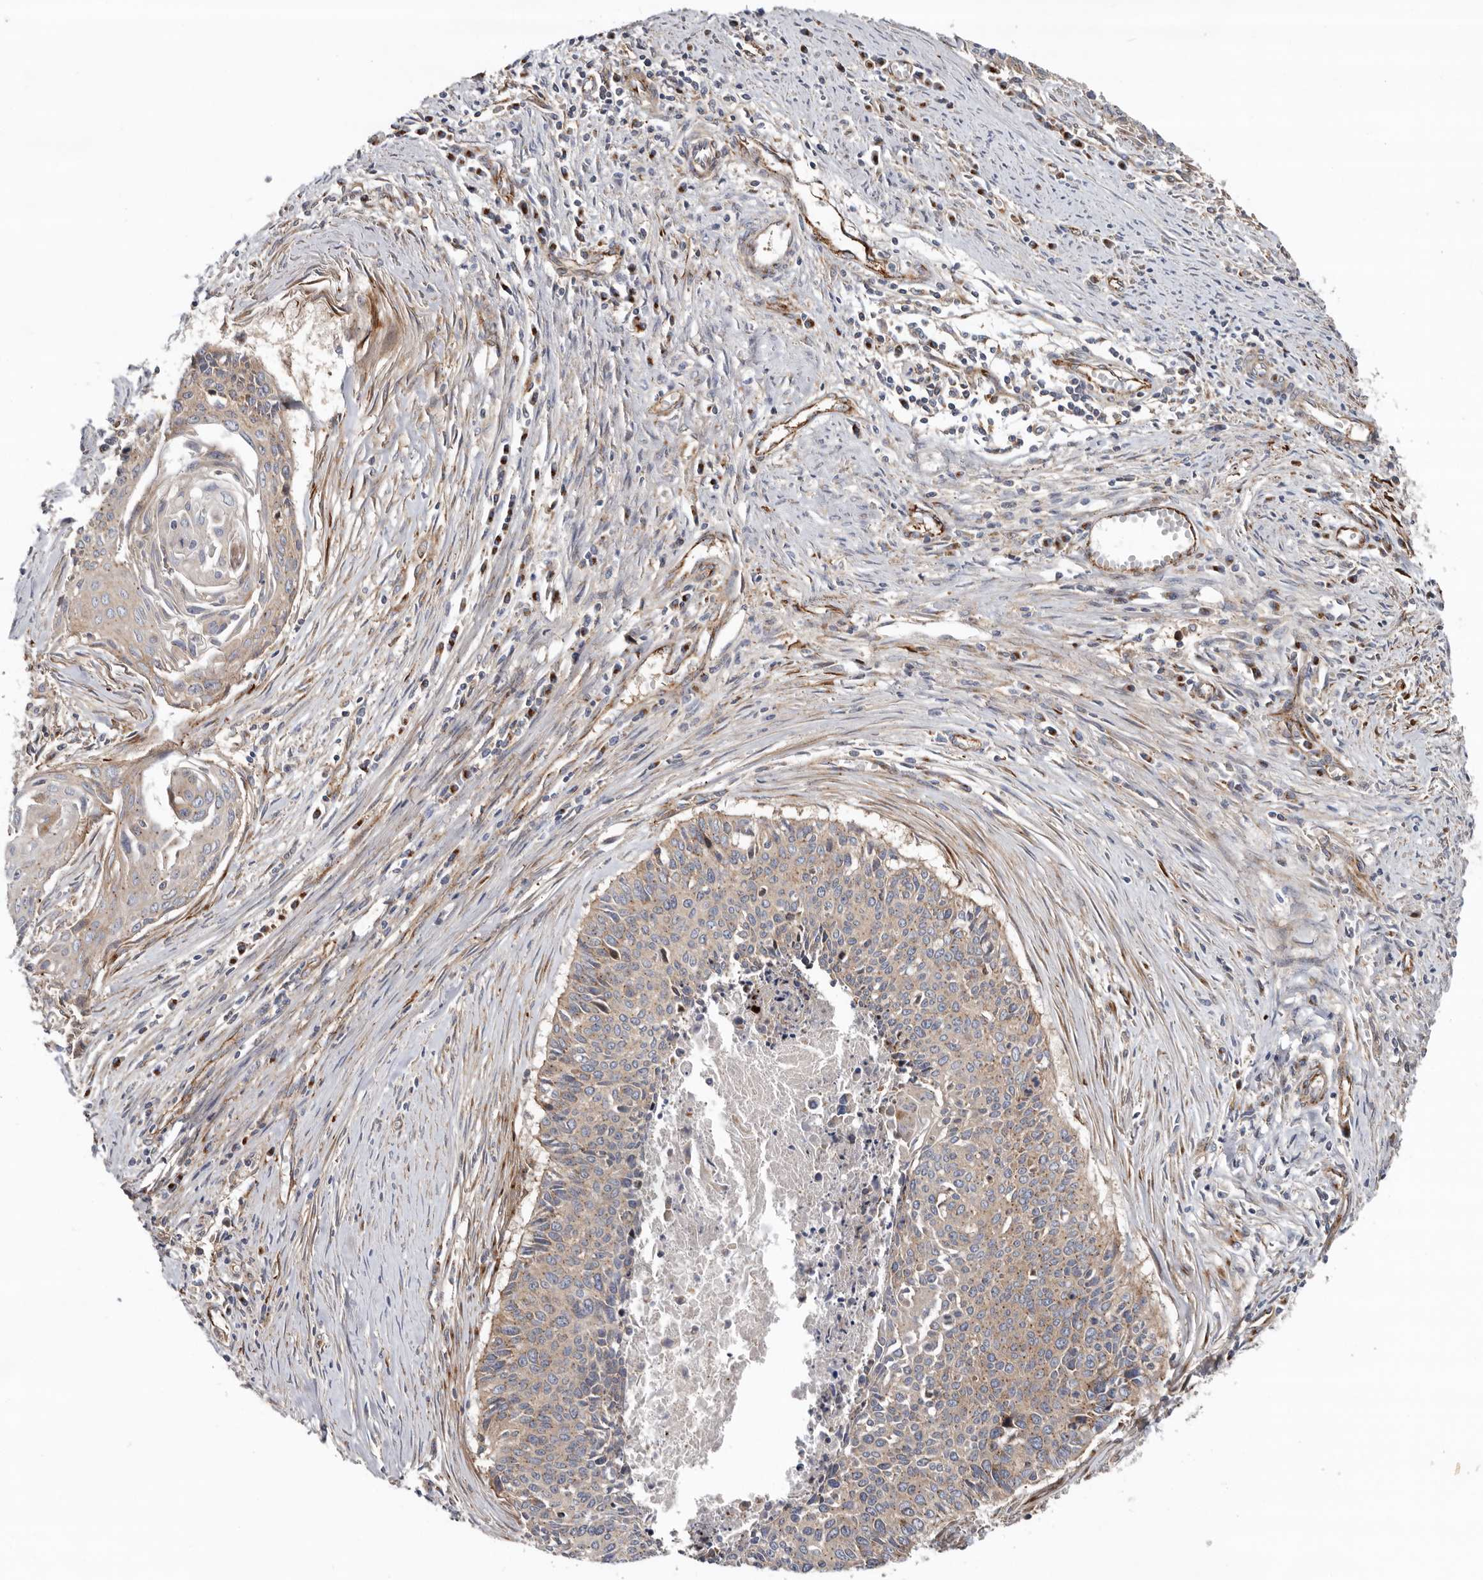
{"staining": {"intensity": "weak", "quantity": "25%-75%", "location": "cytoplasmic/membranous"}, "tissue": "cervical cancer", "cell_type": "Tumor cells", "image_type": "cancer", "snomed": [{"axis": "morphology", "description": "Squamous cell carcinoma, NOS"}, {"axis": "topography", "description": "Cervix"}], "caption": "Approximately 25%-75% of tumor cells in human cervical cancer exhibit weak cytoplasmic/membranous protein positivity as visualized by brown immunohistochemical staining.", "gene": "LUZP1", "patient": {"sex": "female", "age": 55}}